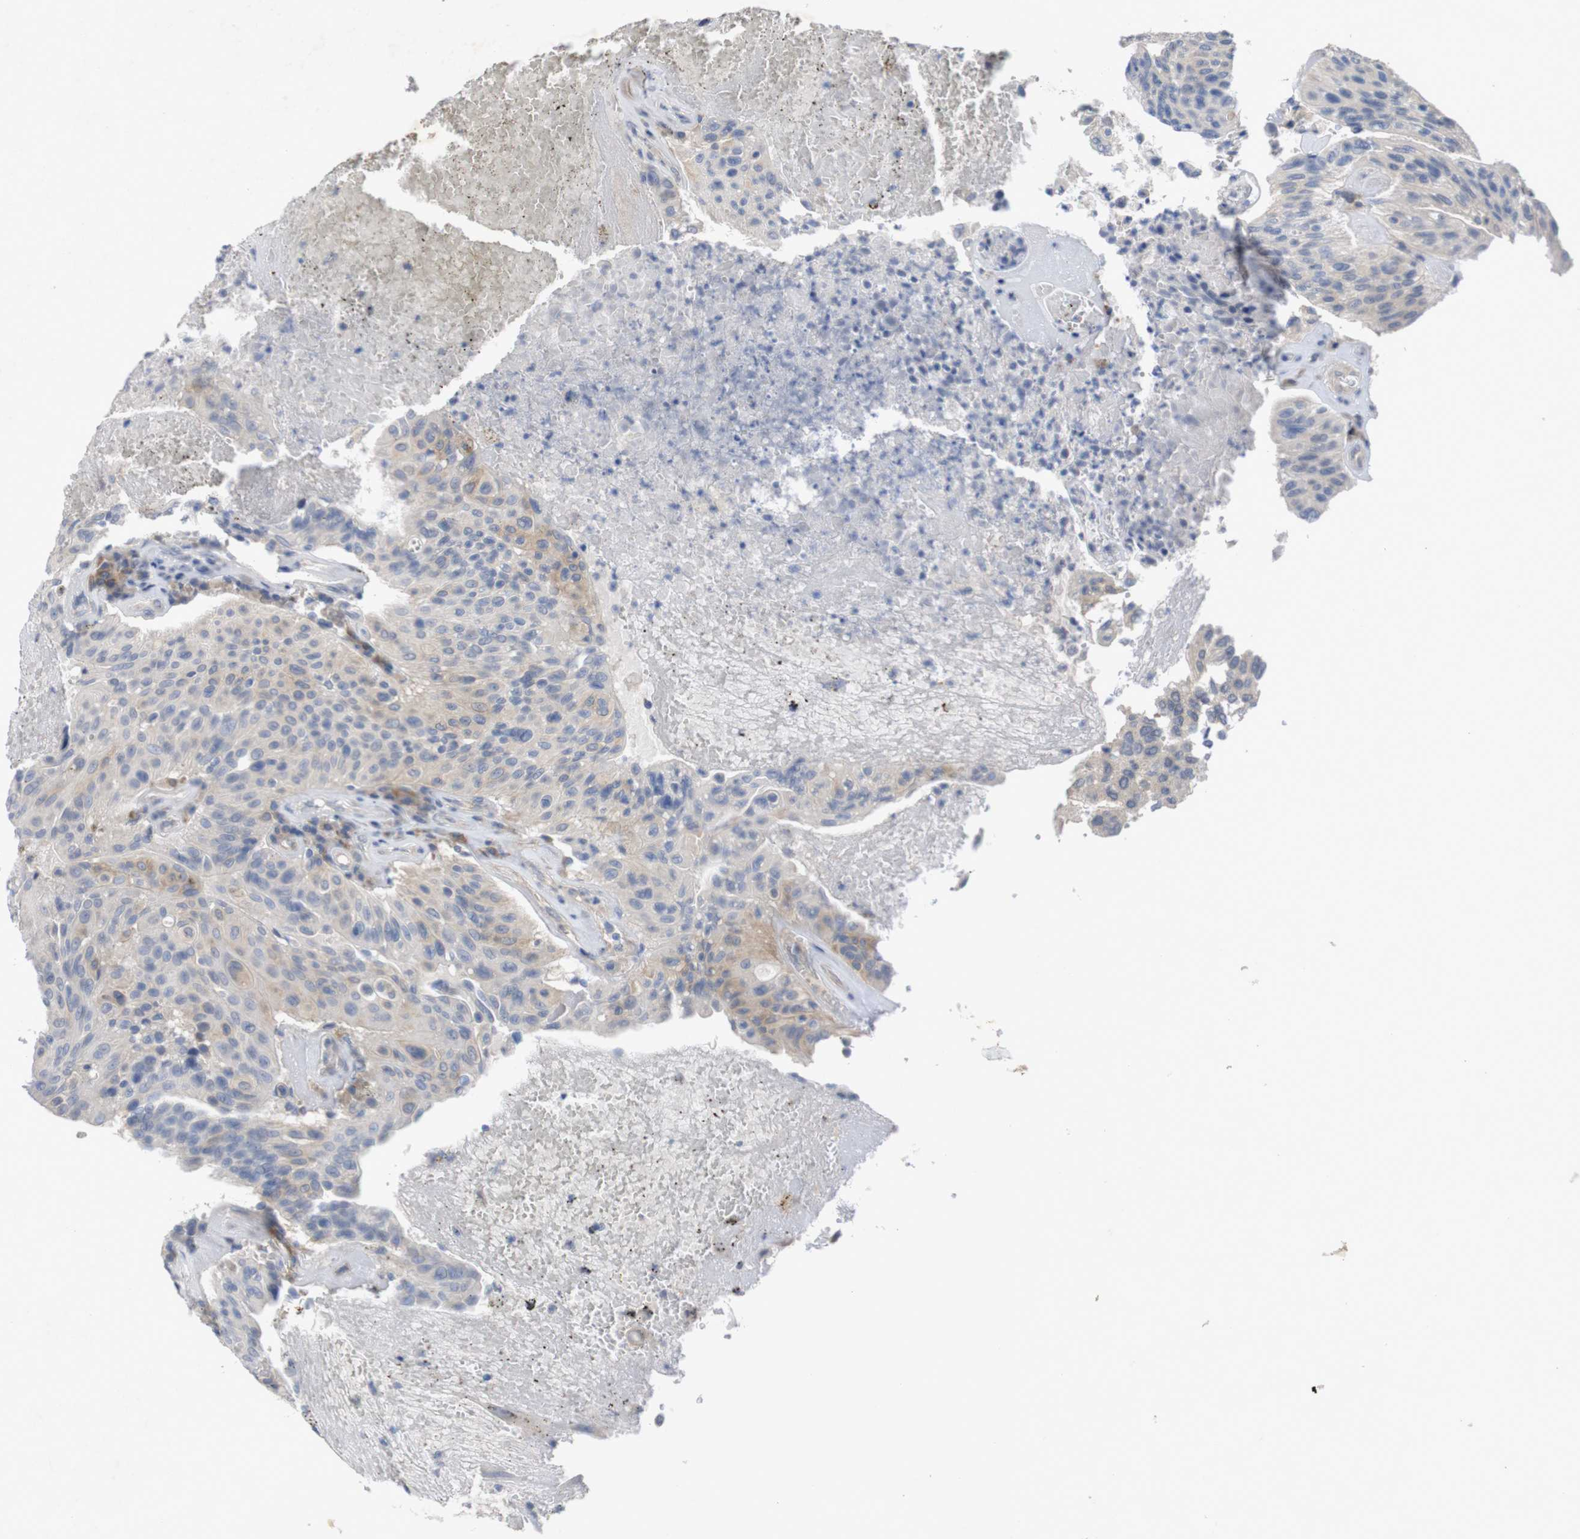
{"staining": {"intensity": "weak", "quantity": ">75%", "location": "cytoplasmic/membranous"}, "tissue": "urothelial cancer", "cell_type": "Tumor cells", "image_type": "cancer", "snomed": [{"axis": "morphology", "description": "Urothelial carcinoma, High grade"}, {"axis": "topography", "description": "Urinary bladder"}], "caption": "Urothelial cancer was stained to show a protein in brown. There is low levels of weak cytoplasmic/membranous positivity in approximately >75% of tumor cells. (DAB (3,3'-diaminobenzidine) IHC, brown staining for protein, blue staining for nuclei).", "gene": "BCAR3", "patient": {"sex": "male", "age": 66}}